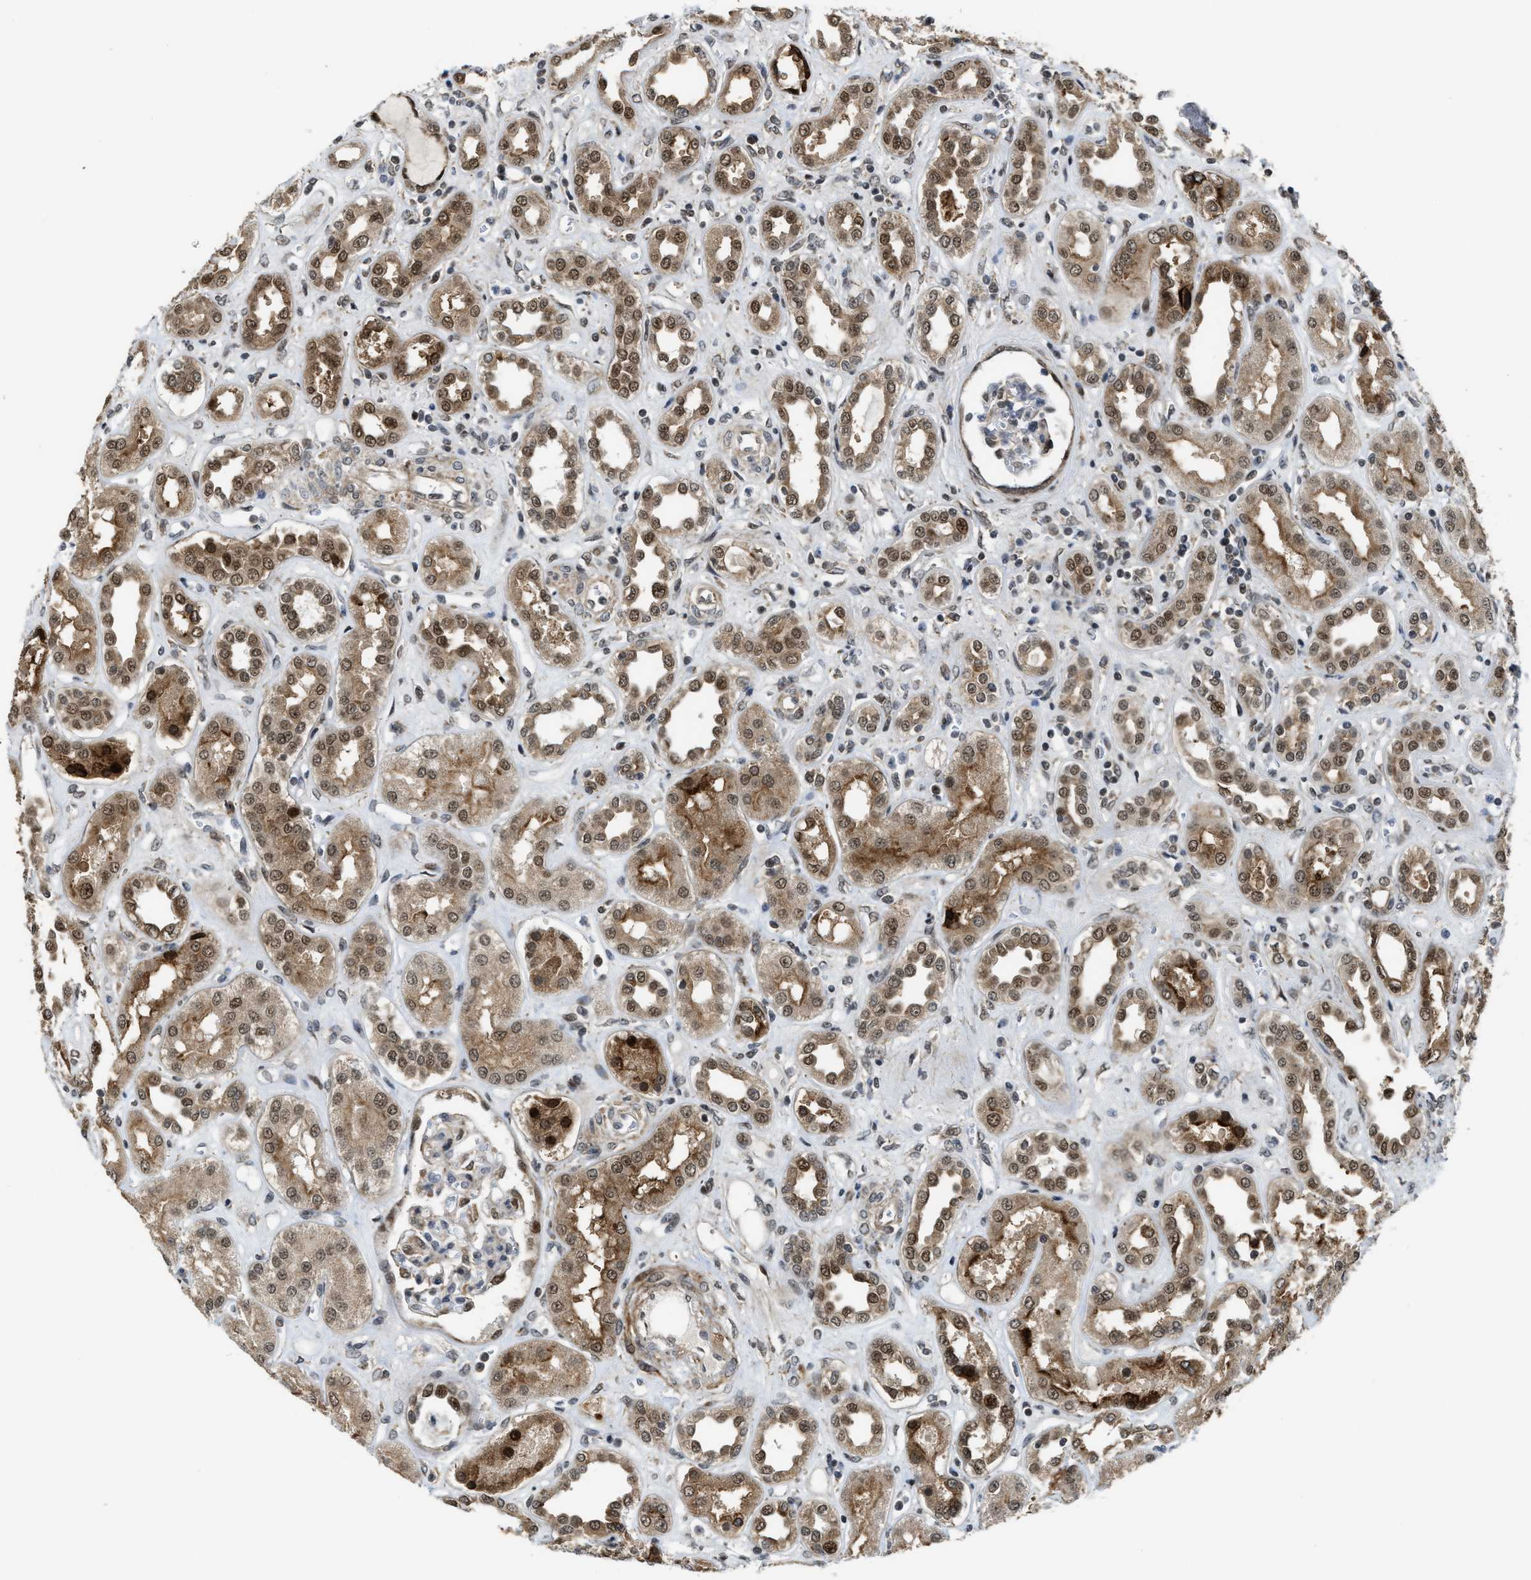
{"staining": {"intensity": "strong", "quantity": "<25%", "location": "nuclear"}, "tissue": "kidney", "cell_type": "Cells in glomeruli", "image_type": "normal", "snomed": [{"axis": "morphology", "description": "Normal tissue, NOS"}, {"axis": "topography", "description": "Kidney"}], "caption": "Kidney stained with a protein marker exhibits strong staining in cells in glomeruli.", "gene": "ZNF250", "patient": {"sex": "male", "age": 59}}